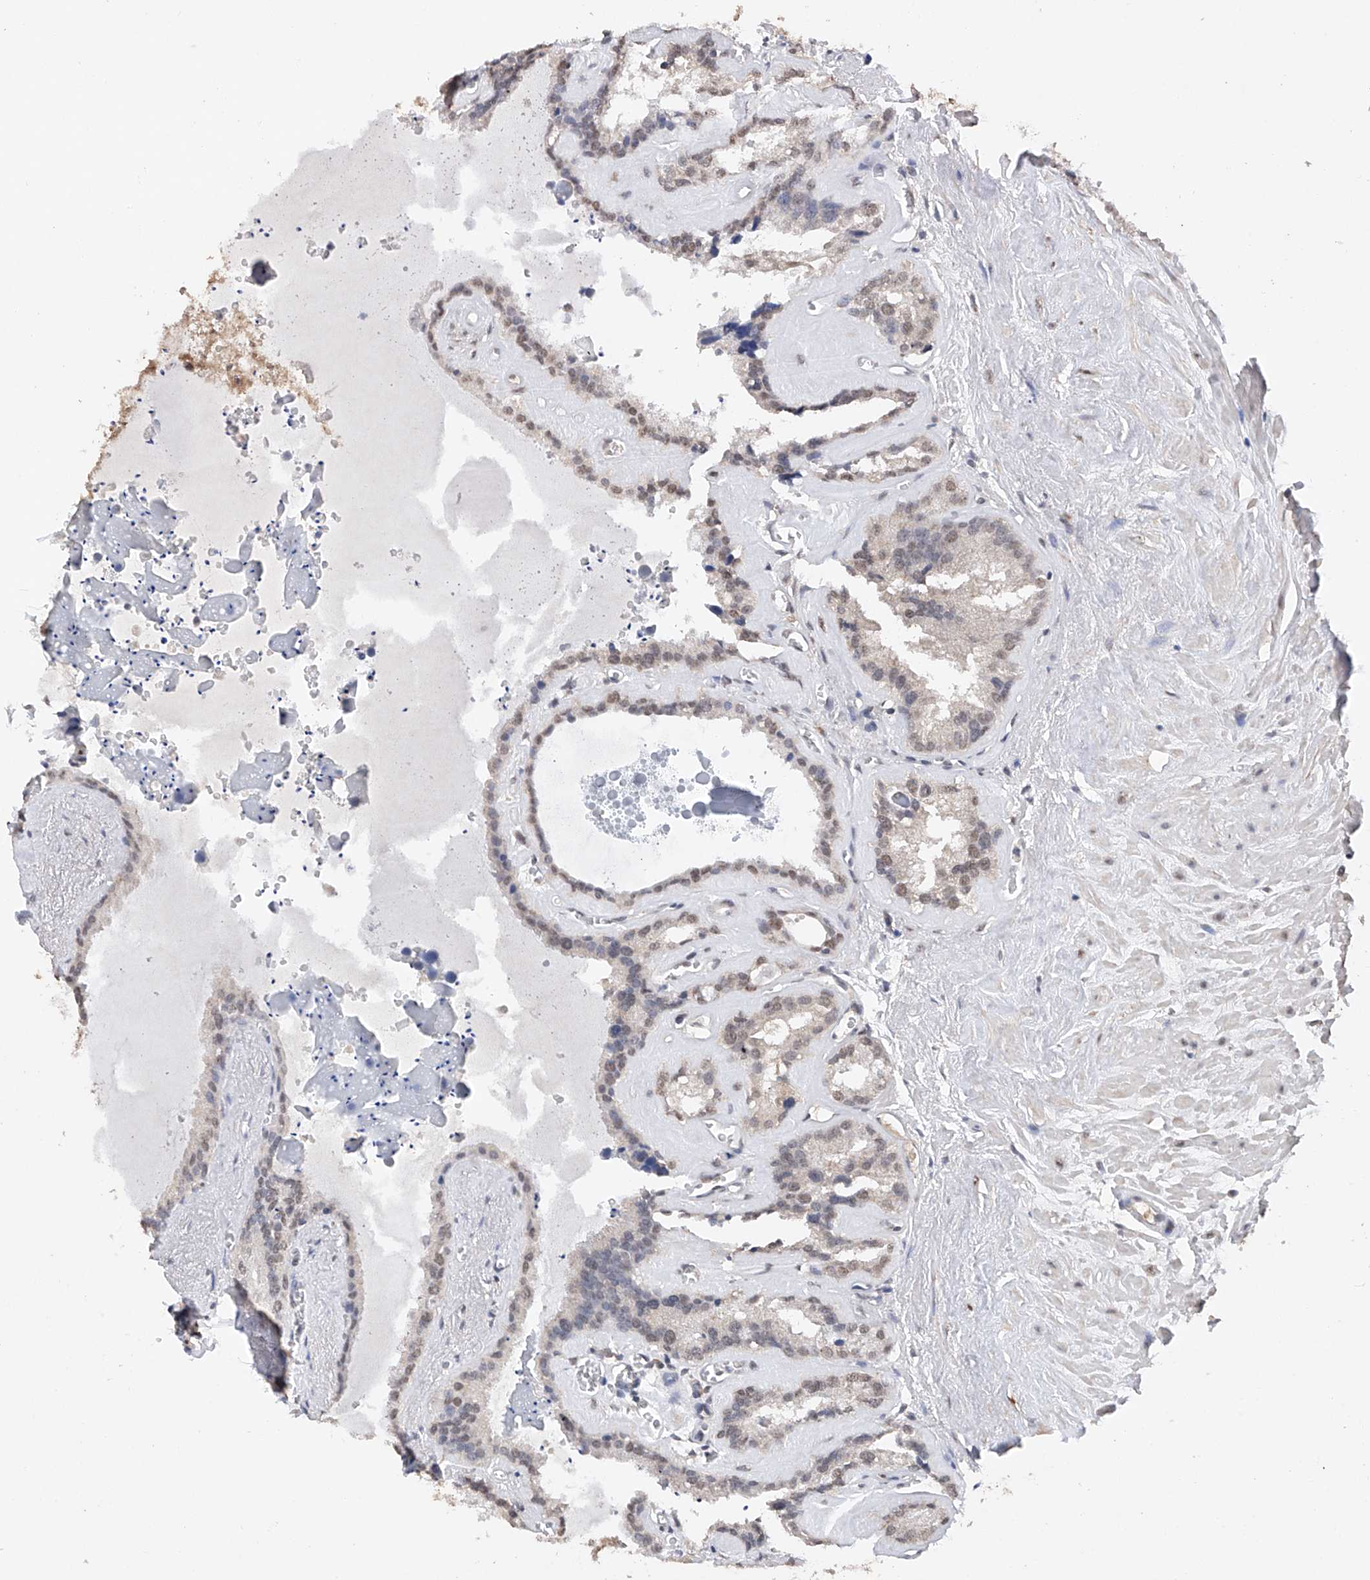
{"staining": {"intensity": "weak", "quantity": "25%-75%", "location": "nuclear"}, "tissue": "seminal vesicle", "cell_type": "Glandular cells", "image_type": "normal", "snomed": [{"axis": "morphology", "description": "Normal tissue, NOS"}, {"axis": "topography", "description": "Prostate"}, {"axis": "topography", "description": "Seminal veicle"}], "caption": "A high-resolution micrograph shows IHC staining of normal seminal vesicle, which displays weak nuclear expression in about 25%-75% of glandular cells.", "gene": "DMAP1", "patient": {"sex": "male", "age": 59}}